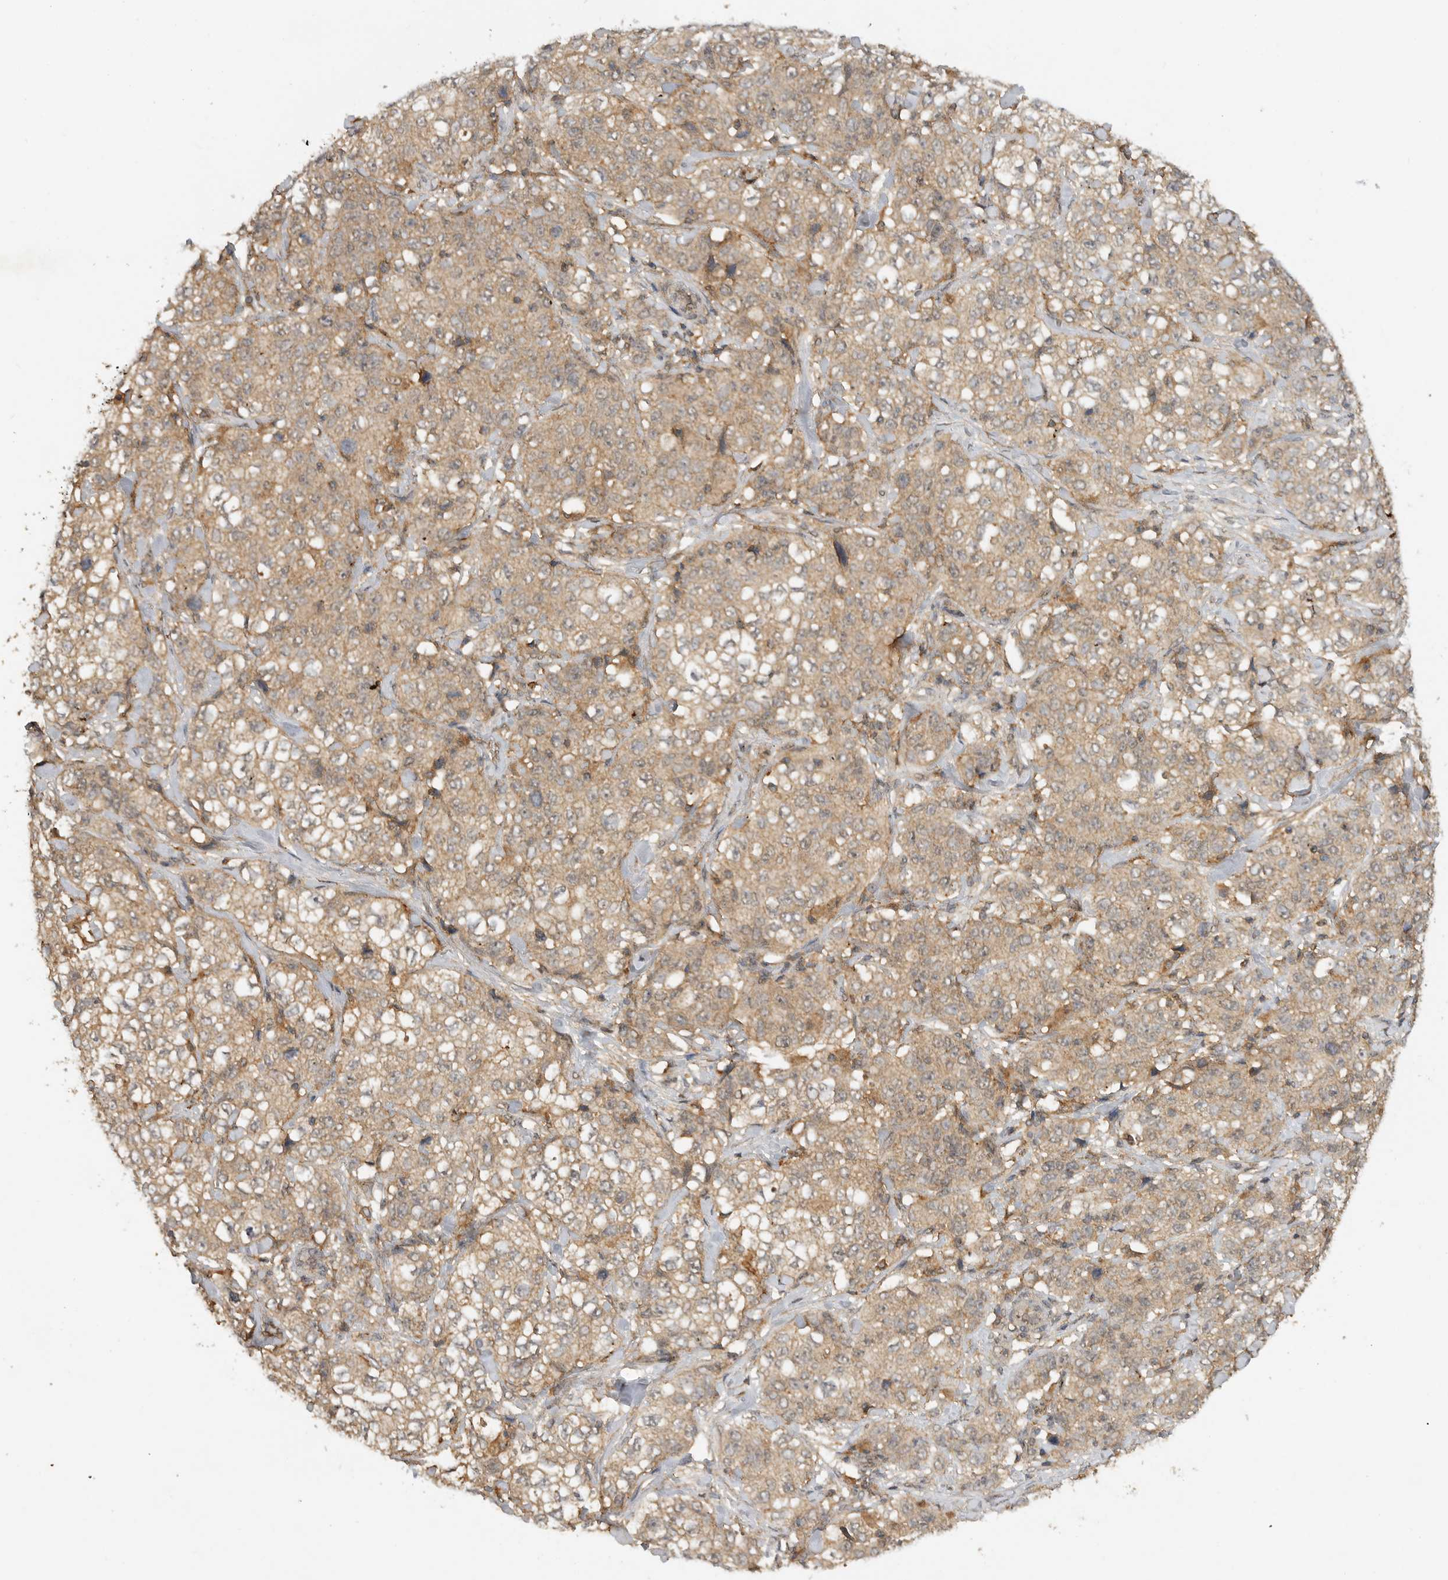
{"staining": {"intensity": "weak", "quantity": ">75%", "location": "cytoplasmic/membranous"}, "tissue": "stomach cancer", "cell_type": "Tumor cells", "image_type": "cancer", "snomed": [{"axis": "morphology", "description": "Adenocarcinoma, NOS"}, {"axis": "topography", "description": "Stomach"}], "caption": "A low amount of weak cytoplasmic/membranous expression is appreciated in approximately >75% of tumor cells in stomach cancer tissue.", "gene": "ICOSLG", "patient": {"sex": "male", "age": 48}}